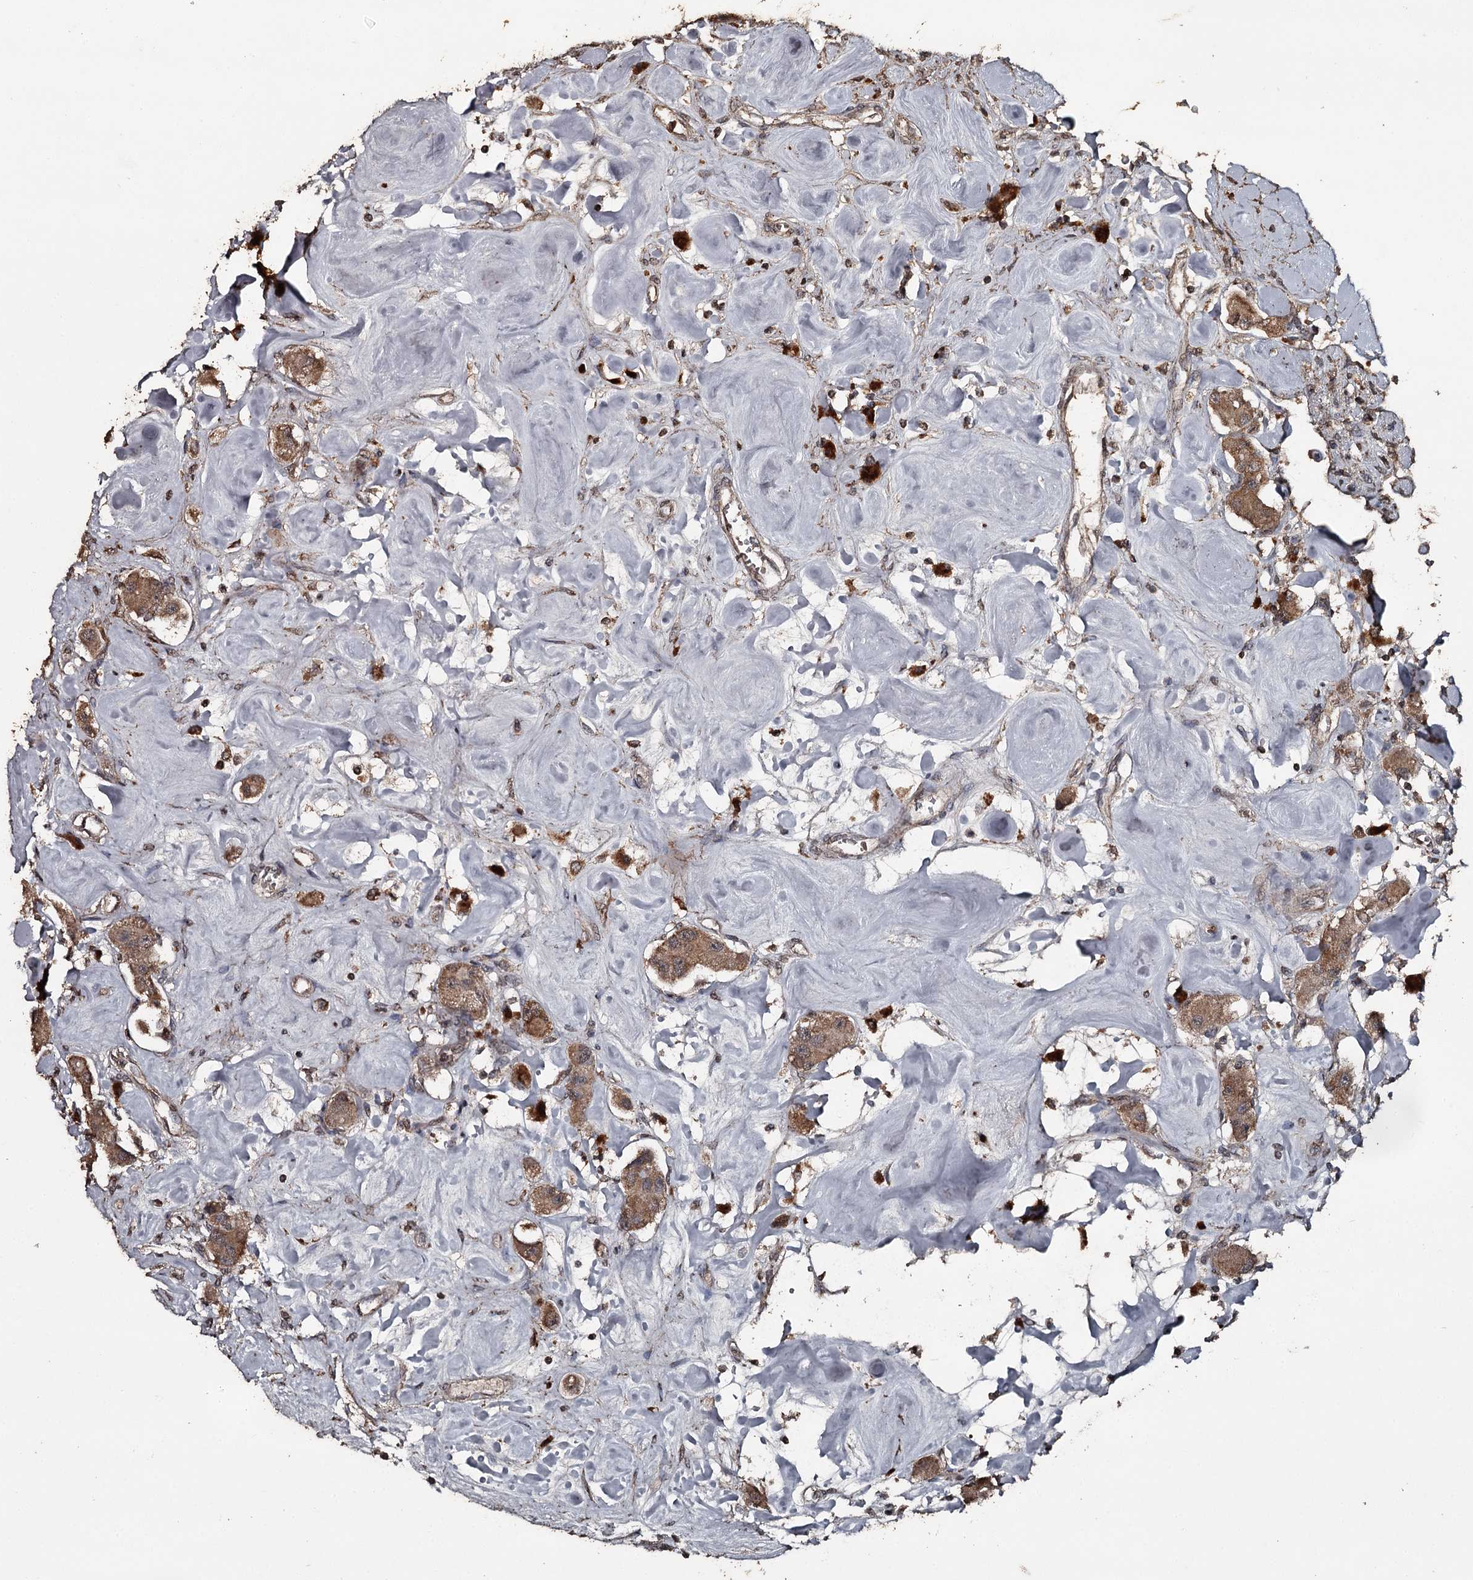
{"staining": {"intensity": "moderate", "quantity": ">75%", "location": "cytoplasmic/membranous"}, "tissue": "carcinoid", "cell_type": "Tumor cells", "image_type": "cancer", "snomed": [{"axis": "morphology", "description": "Carcinoid, malignant, NOS"}, {"axis": "topography", "description": "Pancreas"}], "caption": "This micrograph reveals carcinoid (malignant) stained with IHC to label a protein in brown. The cytoplasmic/membranous of tumor cells show moderate positivity for the protein. Nuclei are counter-stained blue.", "gene": "WIPI1", "patient": {"sex": "male", "age": 41}}